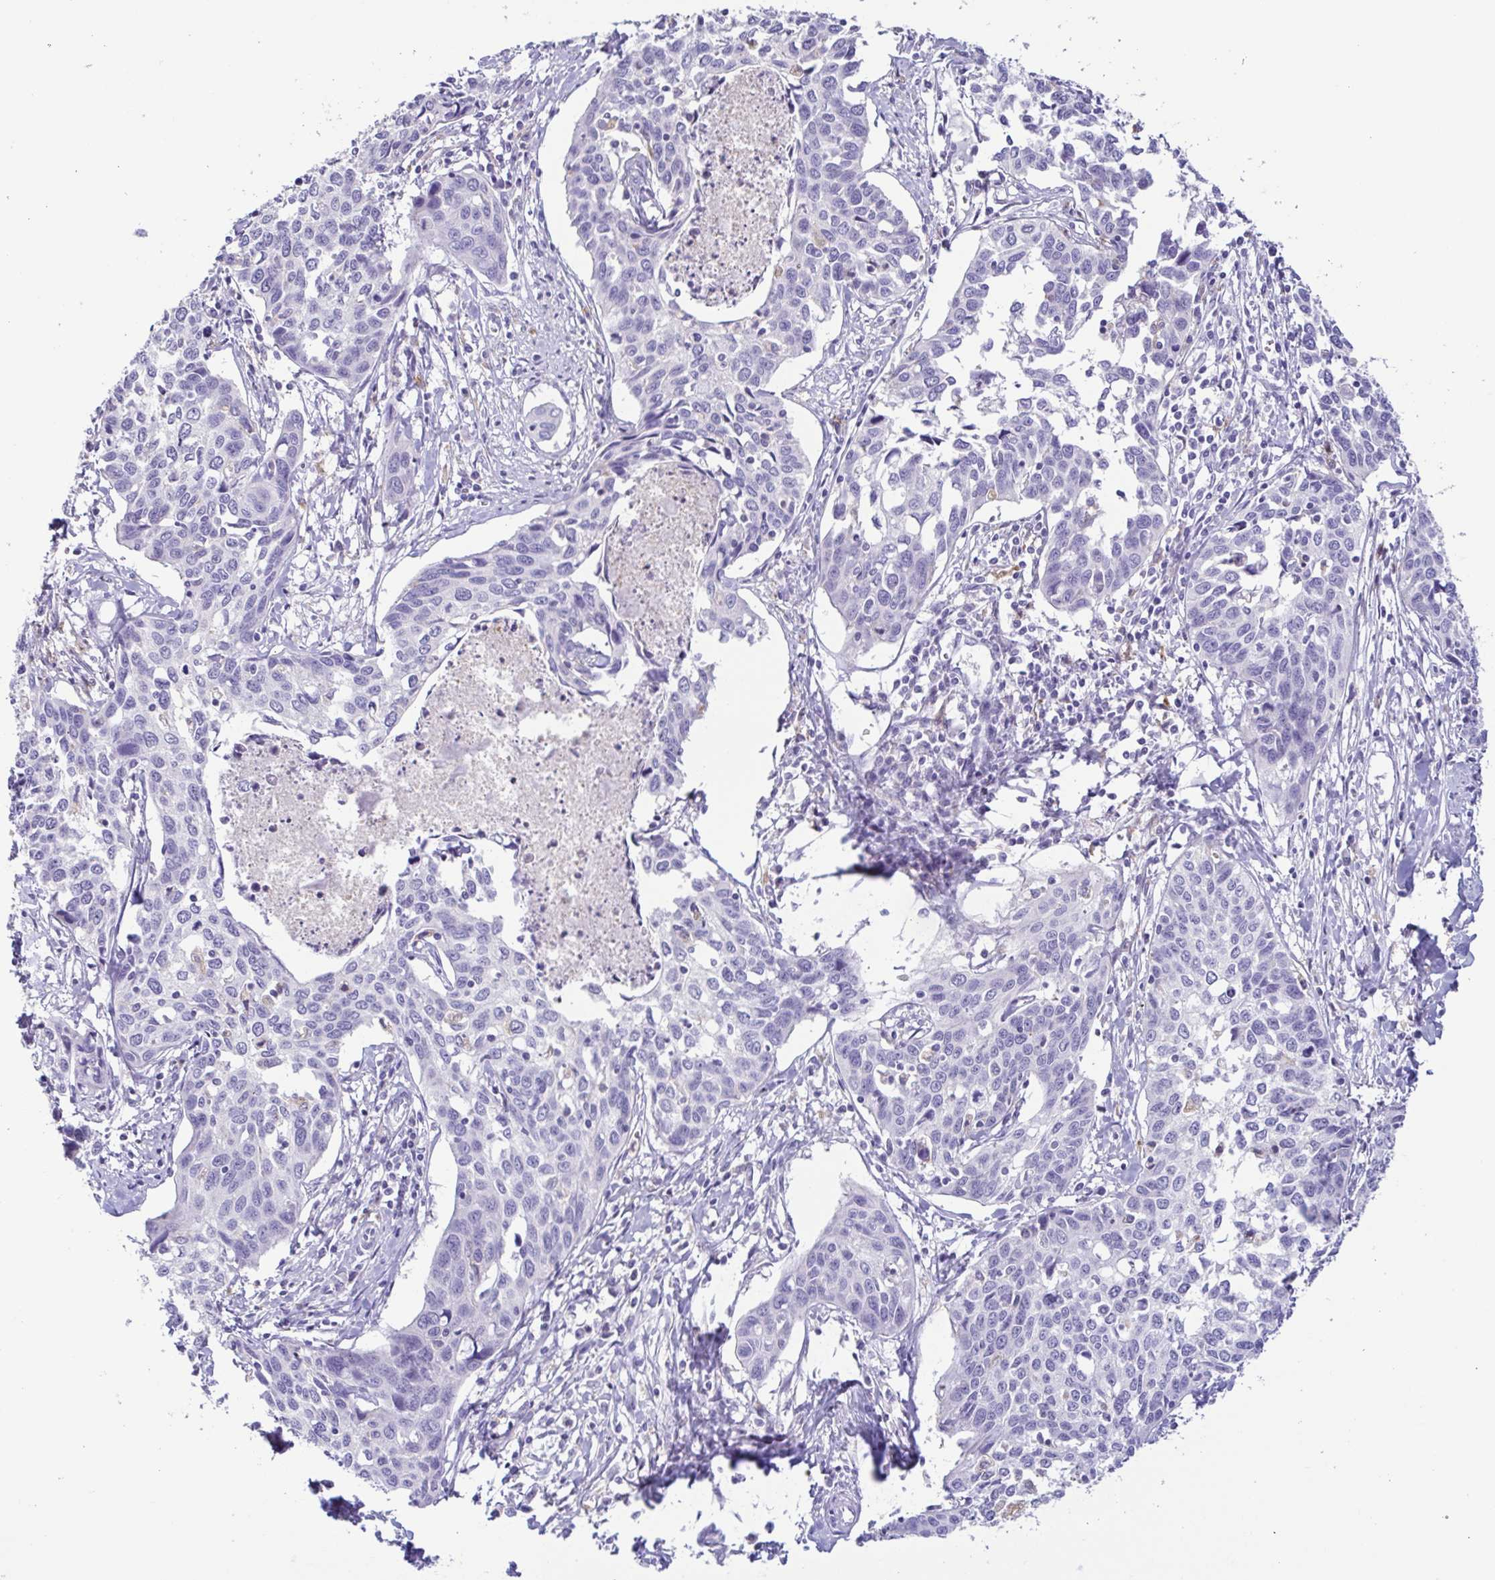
{"staining": {"intensity": "negative", "quantity": "none", "location": "none"}, "tissue": "cervical cancer", "cell_type": "Tumor cells", "image_type": "cancer", "snomed": [{"axis": "morphology", "description": "Squamous cell carcinoma, NOS"}, {"axis": "topography", "description": "Cervix"}], "caption": "Tumor cells show no significant protein positivity in cervical squamous cell carcinoma.", "gene": "ATP6V1G2", "patient": {"sex": "female", "age": 31}}